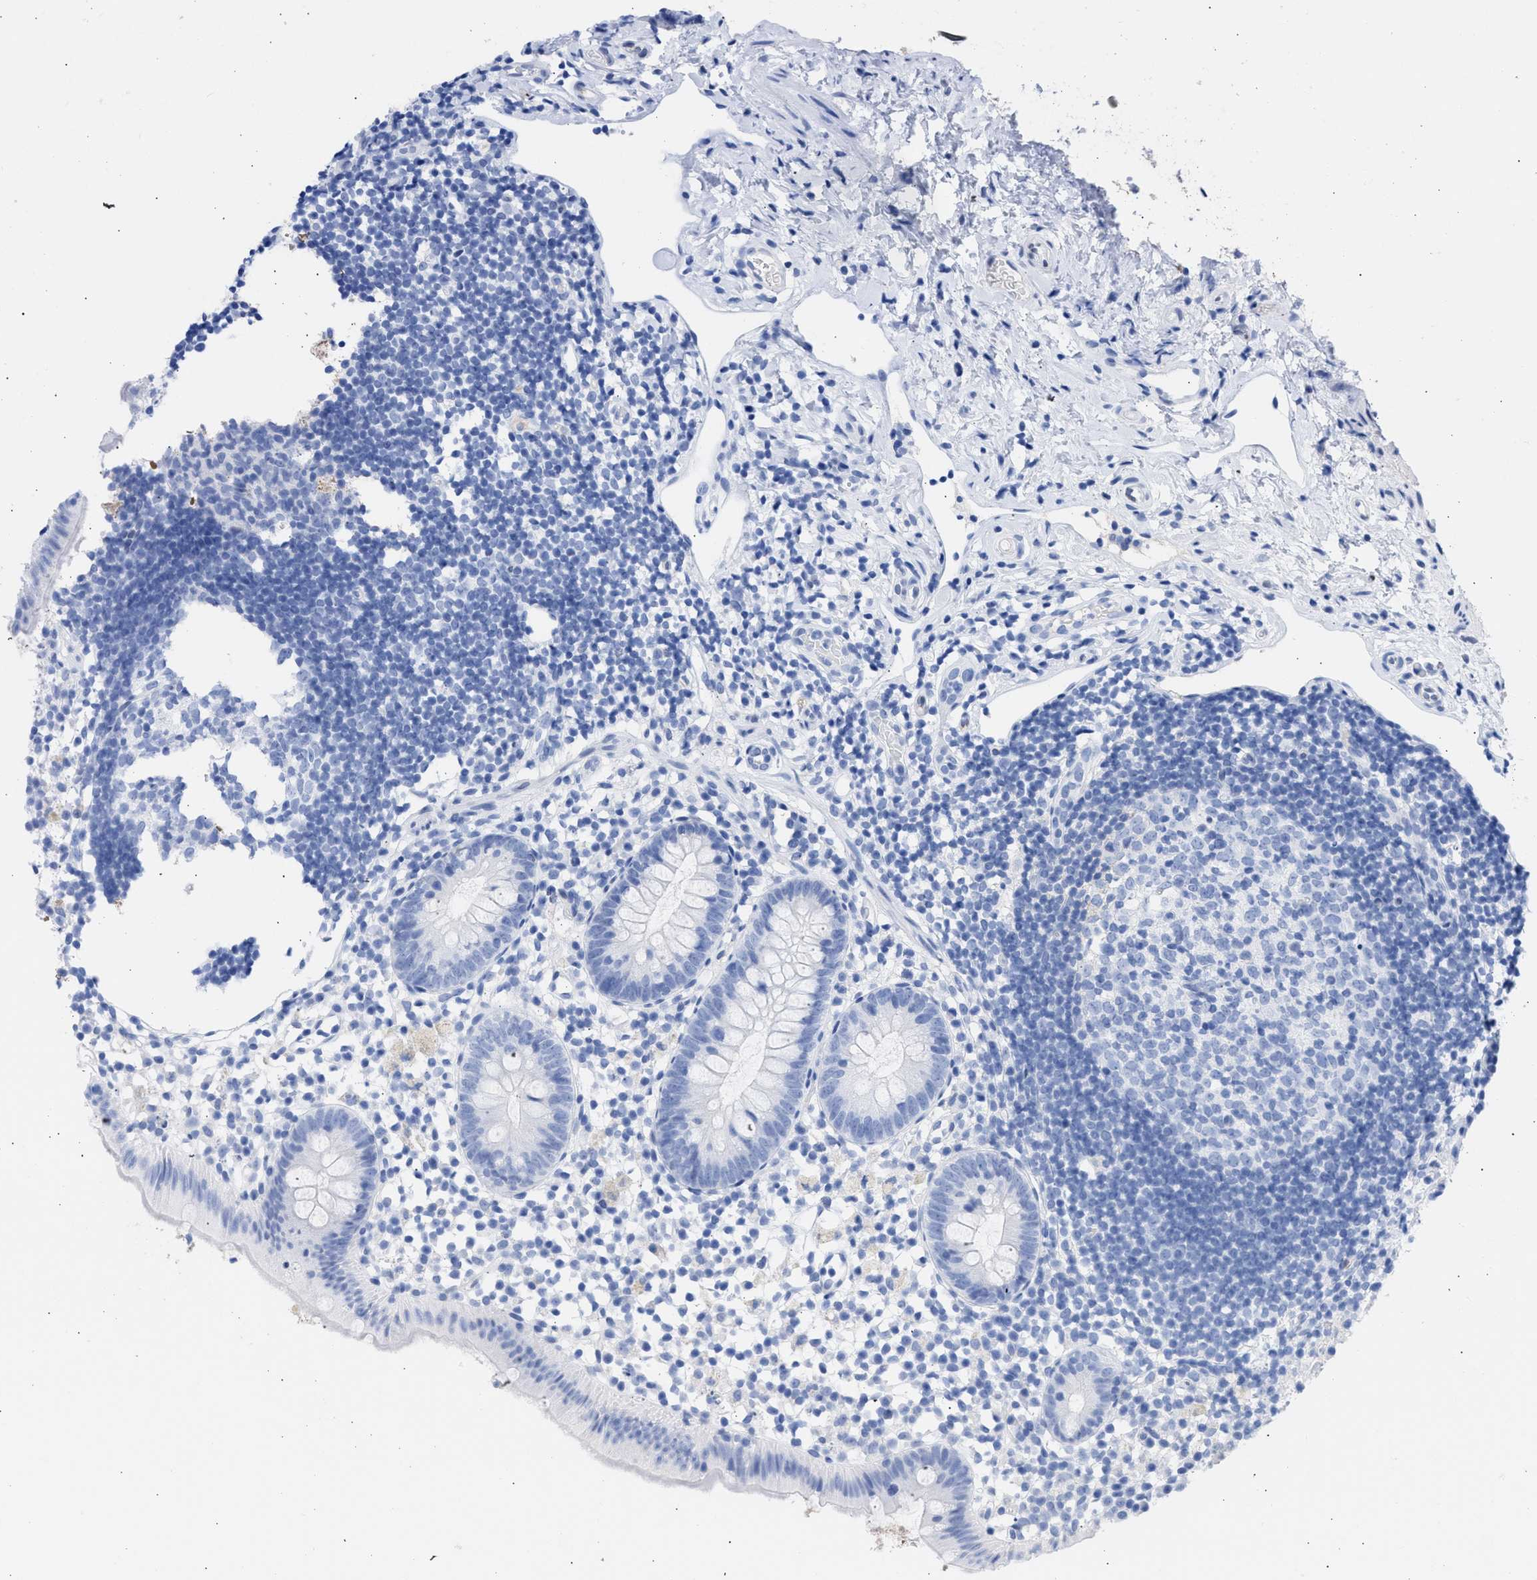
{"staining": {"intensity": "negative", "quantity": "none", "location": "none"}, "tissue": "appendix", "cell_type": "Glandular cells", "image_type": "normal", "snomed": [{"axis": "morphology", "description": "Normal tissue, NOS"}, {"axis": "topography", "description": "Appendix"}], "caption": "Immunohistochemical staining of unremarkable appendix demonstrates no significant staining in glandular cells. The staining was performed using DAB (3,3'-diaminobenzidine) to visualize the protein expression in brown, while the nuclei were stained in blue with hematoxylin (Magnification: 20x).", "gene": "RSPH1", "patient": {"sex": "female", "age": 20}}